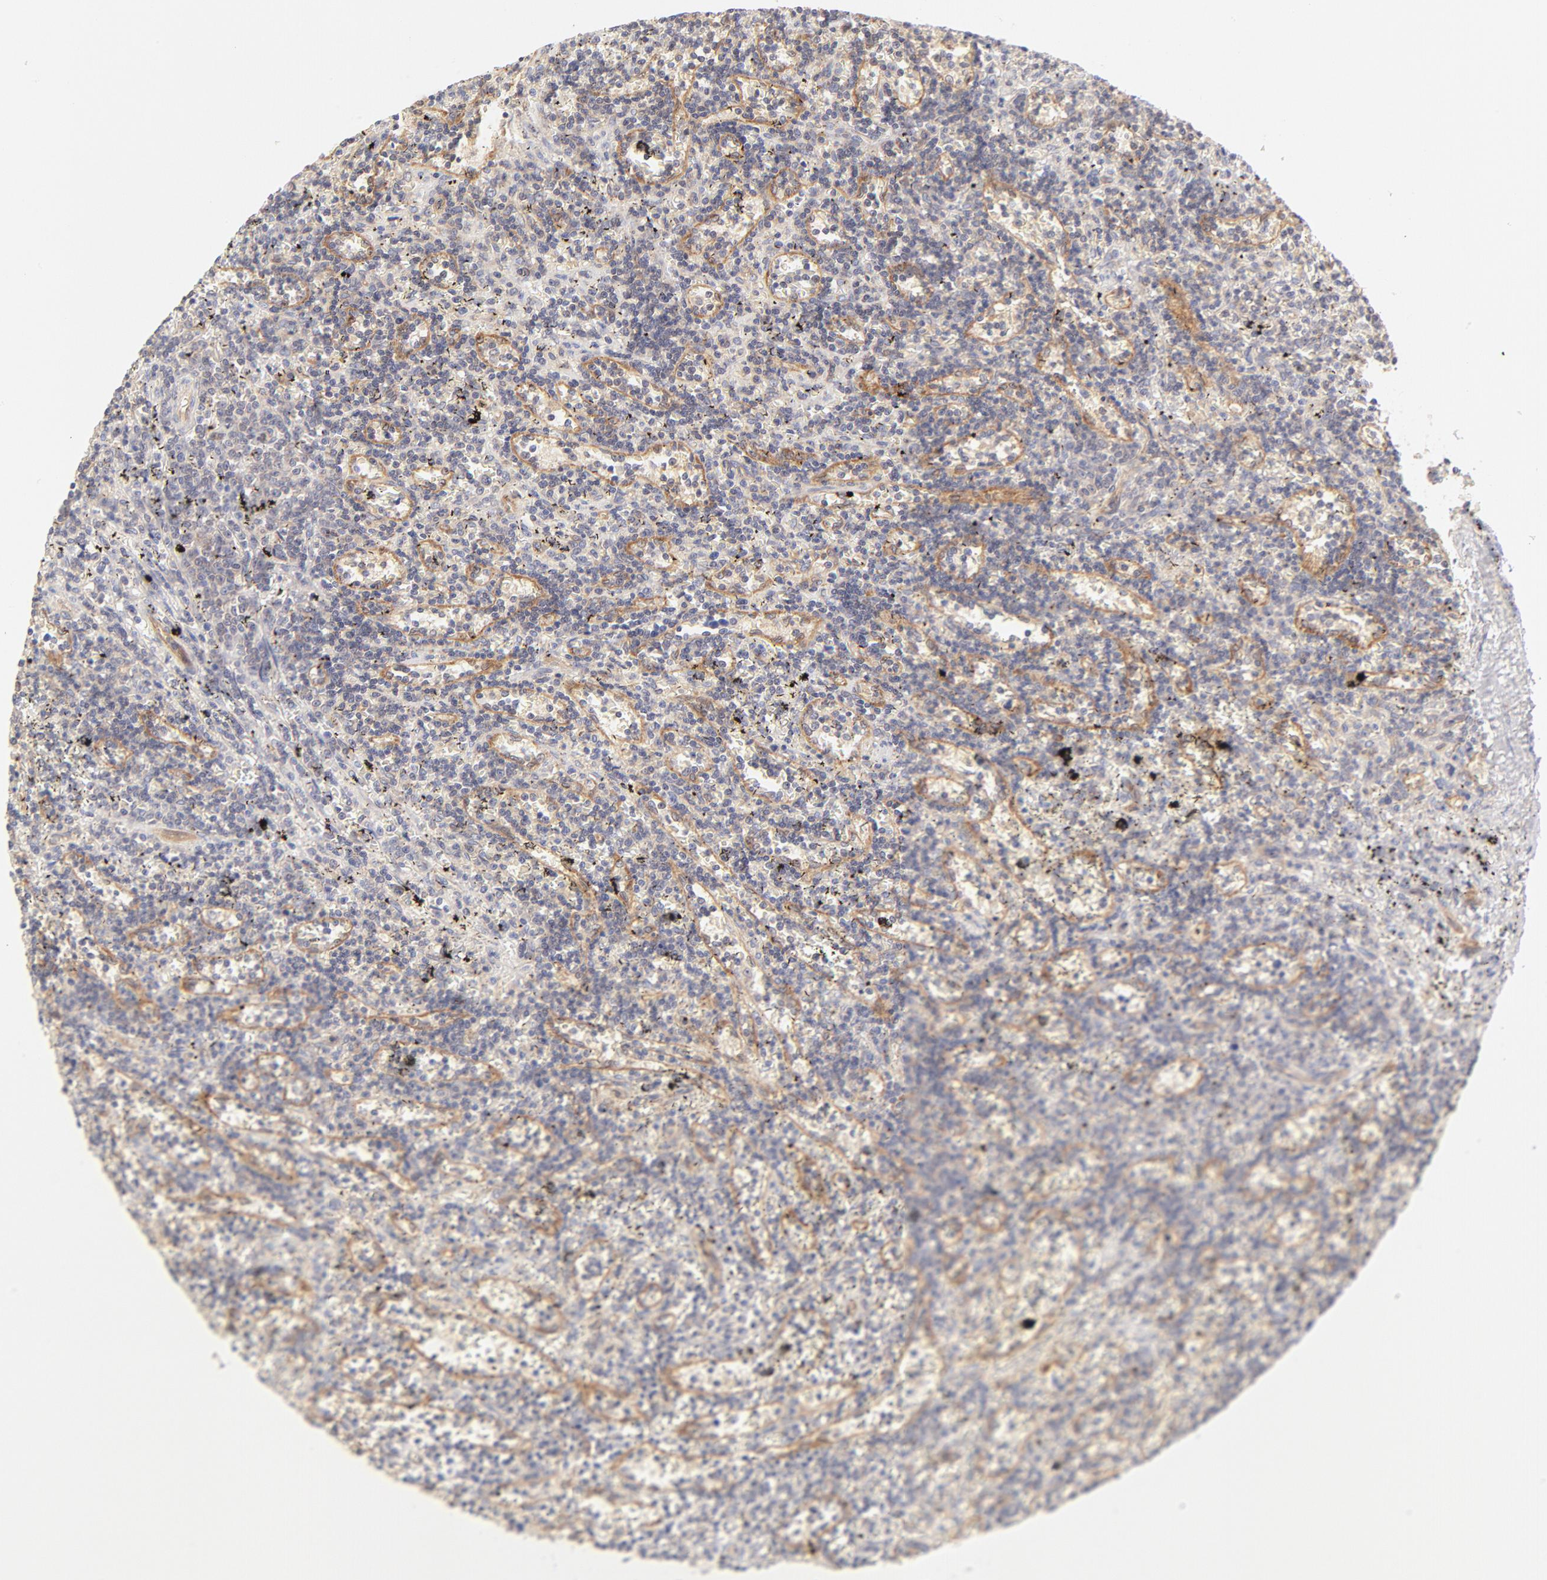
{"staining": {"intensity": "weak", "quantity": "25%-75%", "location": "cytoplasmic/membranous"}, "tissue": "lymphoma", "cell_type": "Tumor cells", "image_type": "cancer", "snomed": [{"axis": "morphology", "description": "Malignant lymphoma, non-Hodgkin's type, Low grade"}, {"axis": "topography", "description": "Spleen"}], "caption": "IHC (DAB (3,3'-diaminobenzidine)) staining of human low-grade malignant lymphoma, non-Hodgkin's type displays weak cytoplasmic/membranous protein positivity in about 25%-75% of tumor cells. (Stains: DAB (3,3'-diaminobenzidine) in brown, nuclei in blue, Microscopy: brightfield microscopy at high magnification).", "gene": "RPS6KA1", "patient": {"sex": "male", "age": 60}}